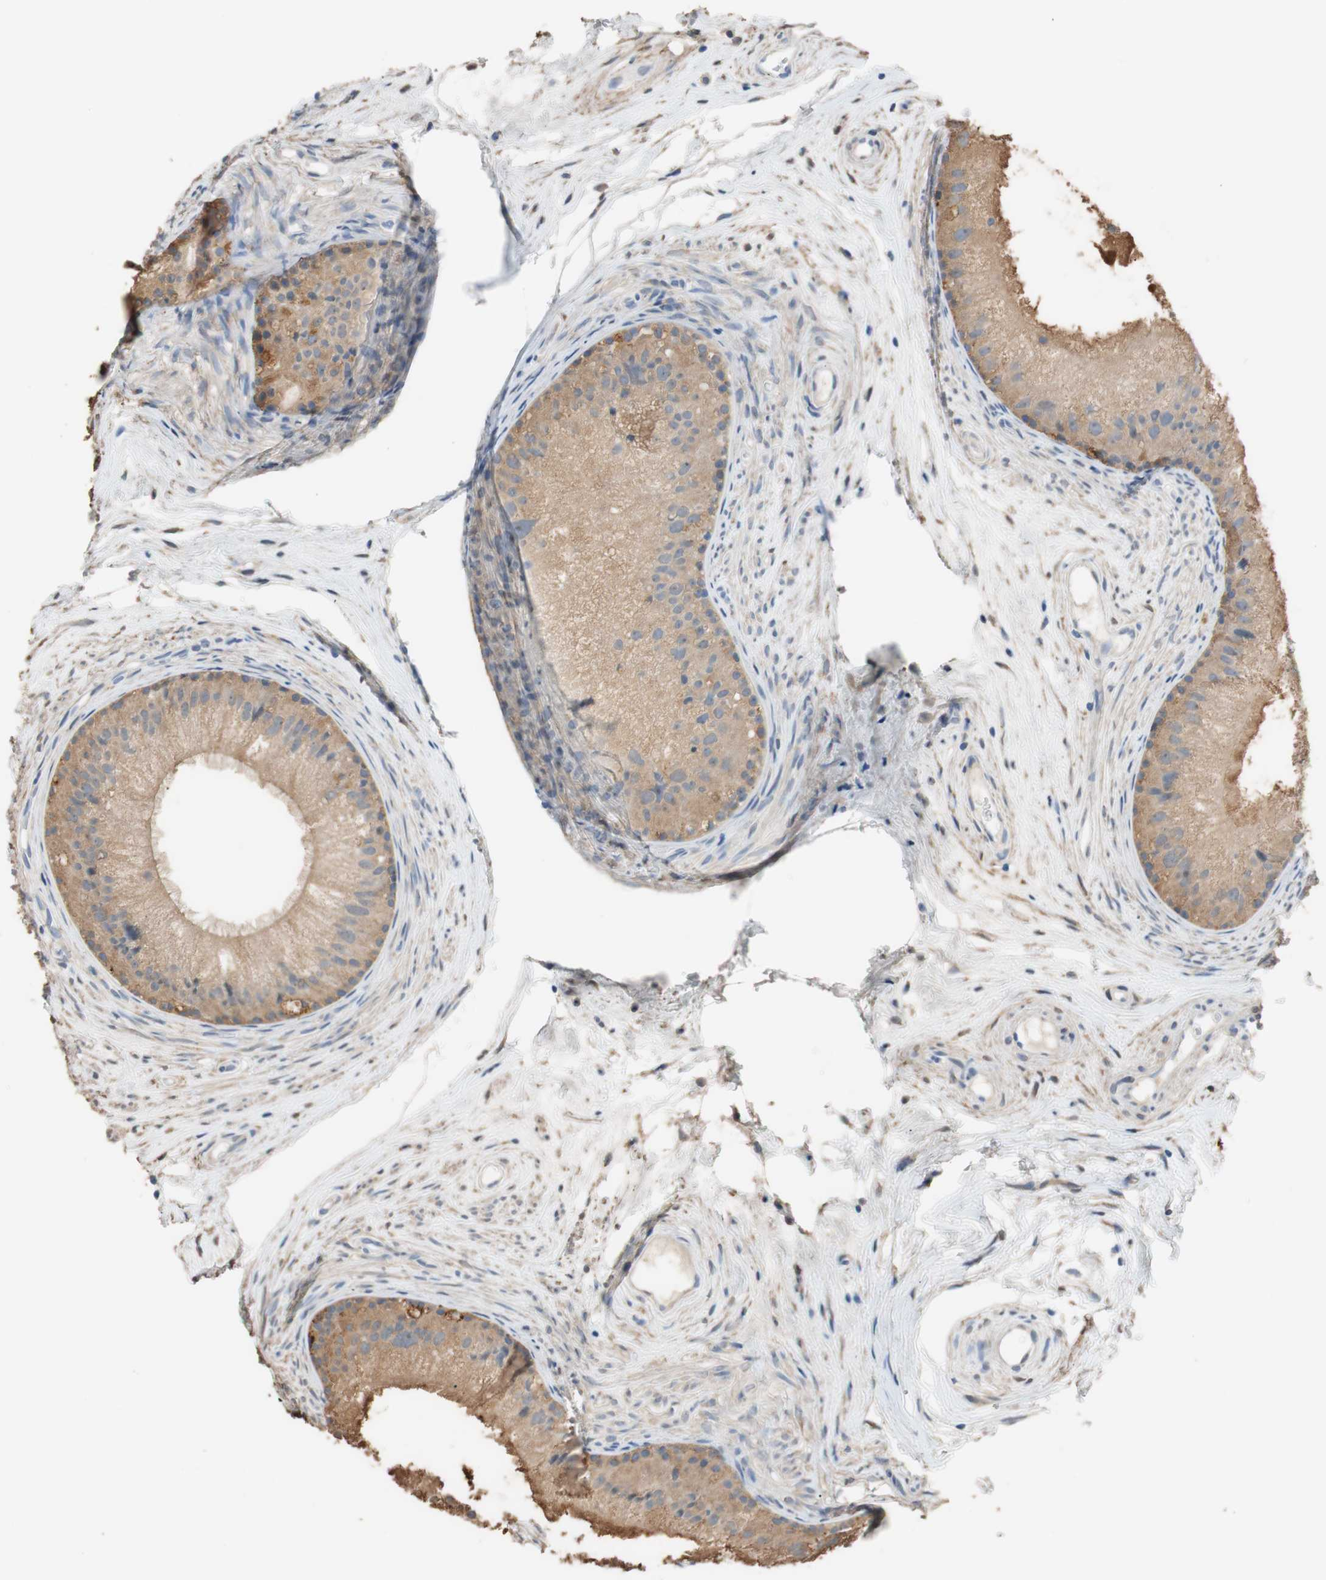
{"staining": {"intensity": "moderate", "quantity": ">75%", "location": "cytoplasmic/membranous"}, "tissue": "epididymis", "cell_type": "Glandular cells", "image_type": "normal", "snomed": [{"axis": "morphology", "description": "Normal tissue, NOS"}, {"axis": "topography", "description": "Epididymis"}], "caption": "Protein expression analysis of benign human epididymis reveals moderate cytoplasmic/membranous positivity in about >75% of glandular cells.", "gene": "ALDH1A2", "patient": {"sex": "male", "age": 56}}